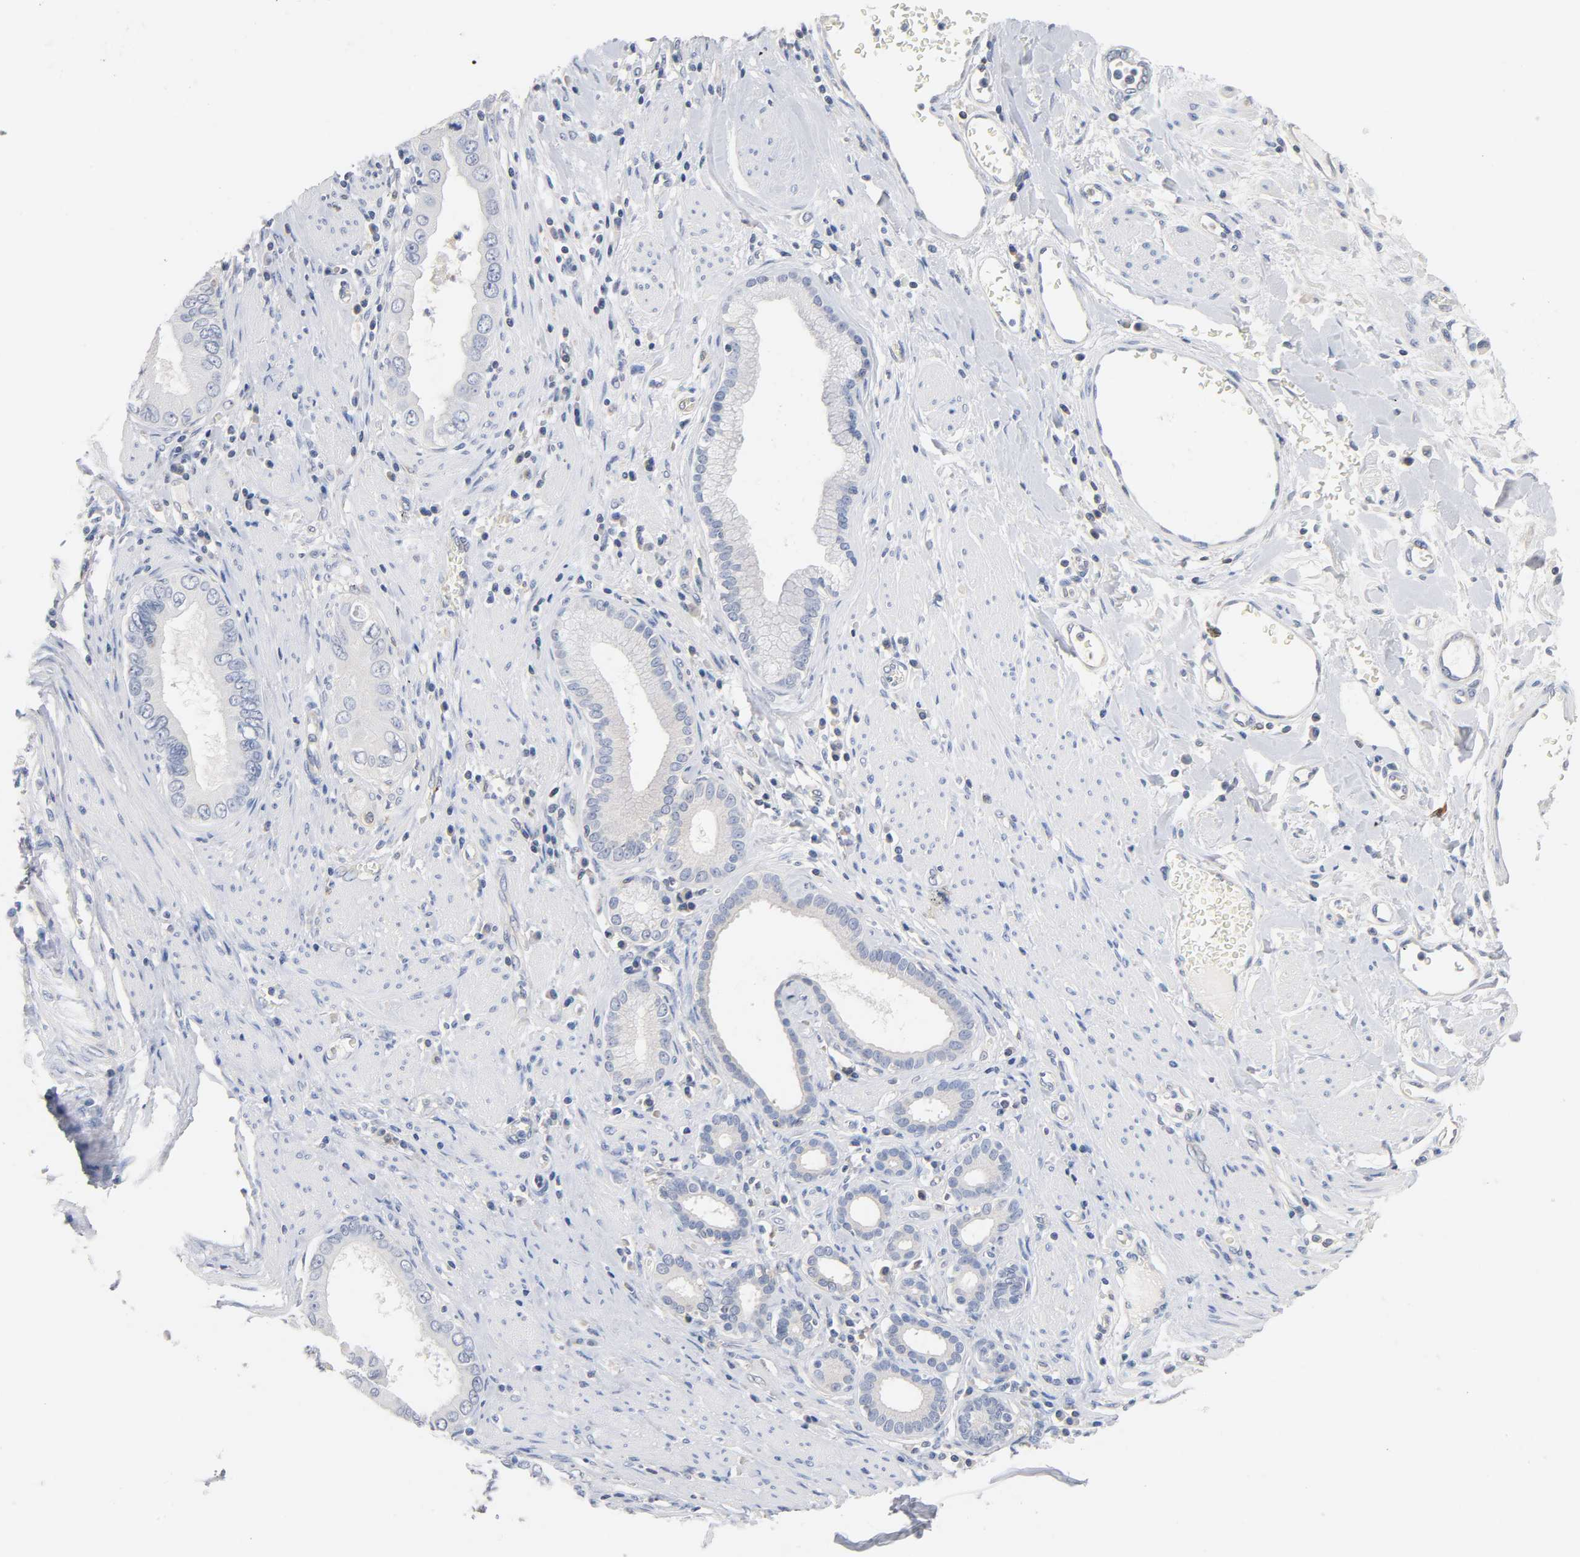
{"staining": {"intensity": "negative", "quantity": "none", "location": "none"}, "tissue": "pancreatic cancer", "cell_type": "Tumor cells", "image_type": "cancer", "snomed": [{"axis": "morphology", "description": "Normal tissue, NOS"}, {"axis": "topography", "description": "Lymph node"}], "caption": "IHC micrograph of neoplastic tissue: pancreatic cancer stained with DAB (3,3'-diaminobenzidine) exhibits no significant protein positivity in tumor cells.", "gene": "MALT1", "patient": {"sex": "male", "age": 50}}